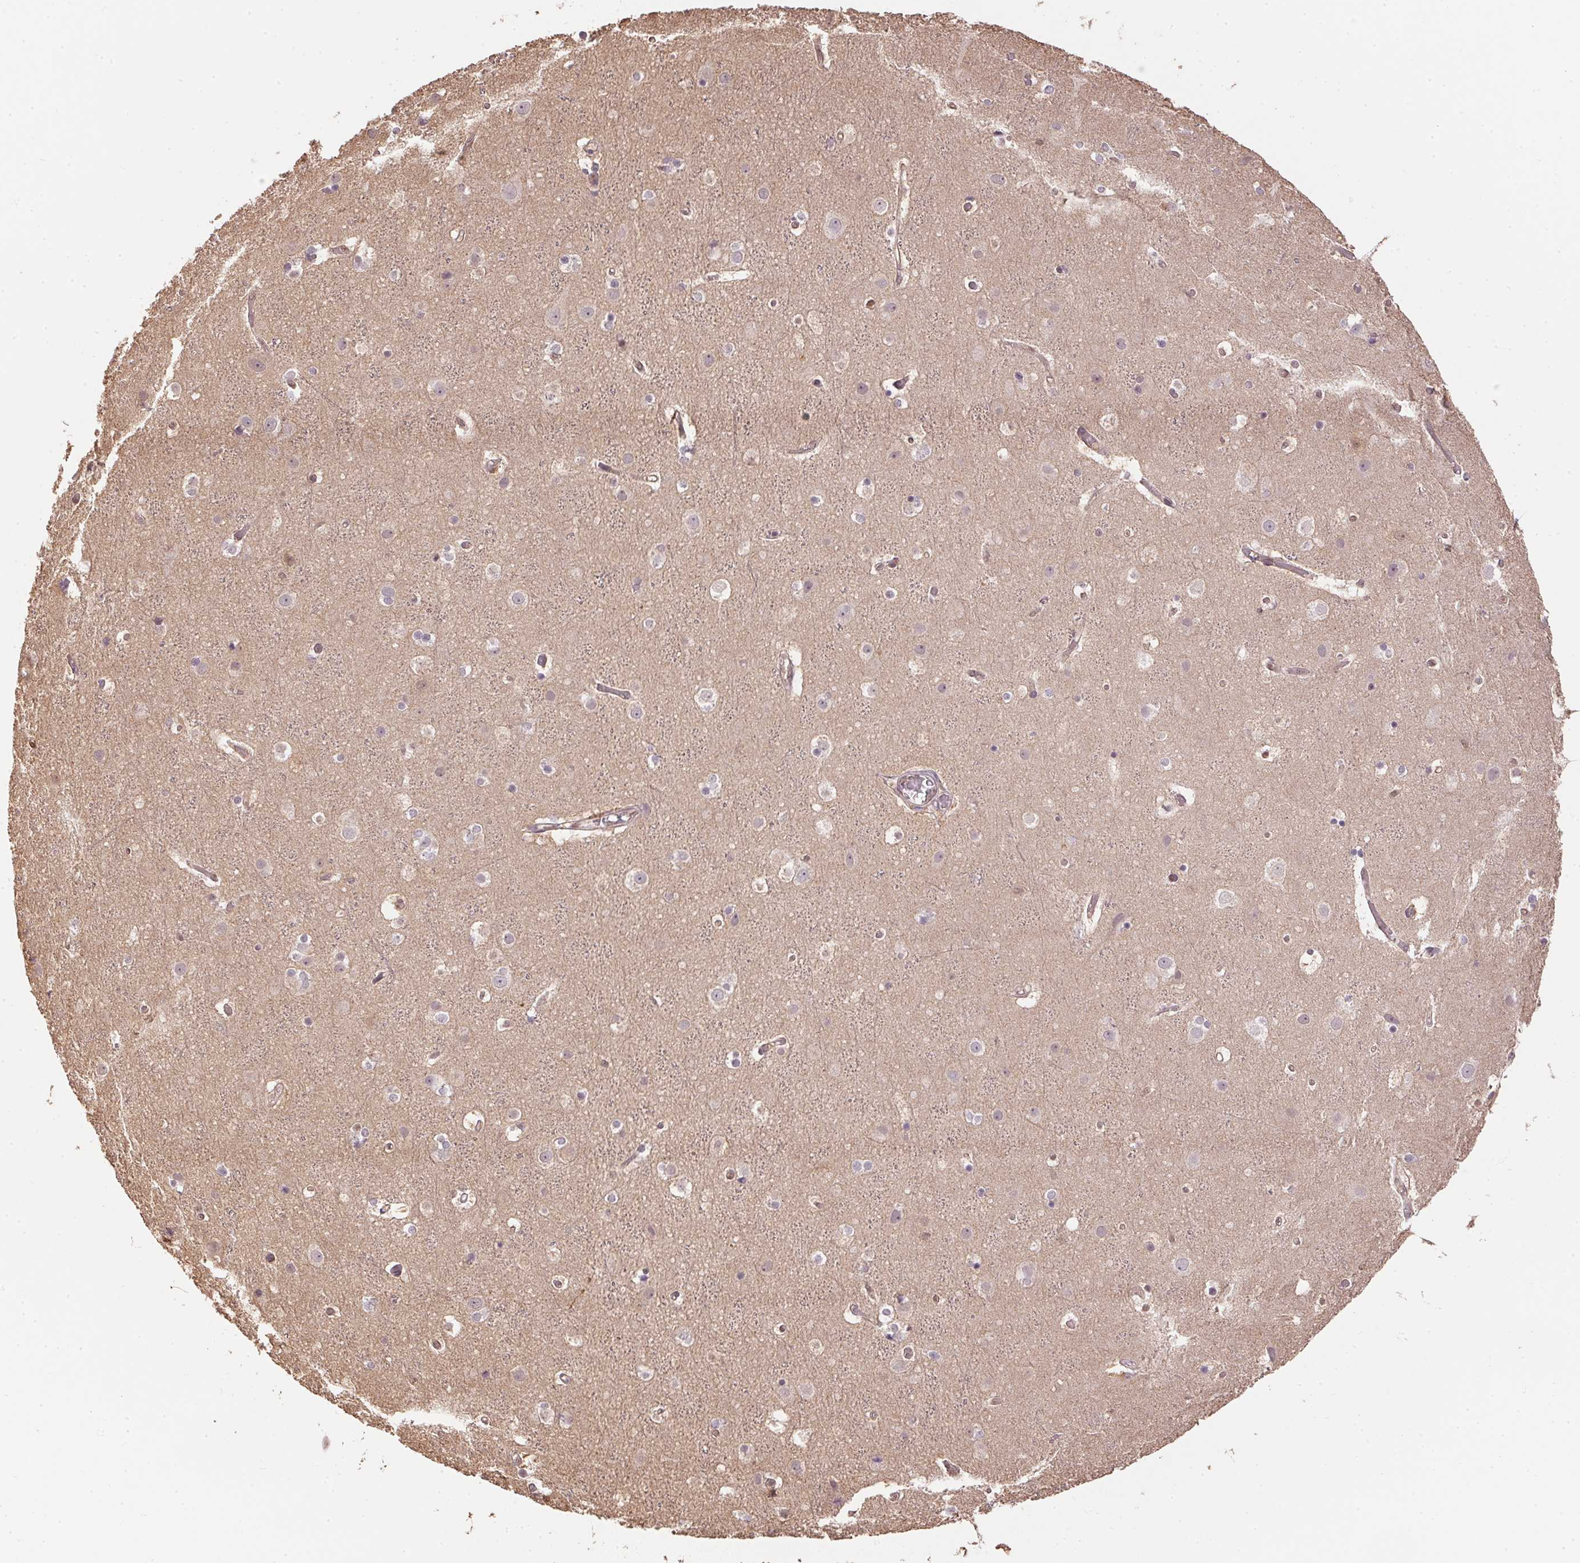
{"staining": {"intensity": "negative", "quantity": "none", "location": "none"}, "tissue": "cerebral cortex", "cell_type": "Endothelial cells", "image_type": "normal", "snomed": [{"axis": "morphology", "description": "Normal tissue, NOS"}, {"axis": "topography", "description": "Cerebral cortex"}], "caption": "Immunohistochemistry (IHC) photomicrograph of unremarkable human cerebral cortex stained for a protein (brown), which displays no positivity in endothelial cells.", "gene": "TPI1", "patient": {"sex": "female", "age": 52}}